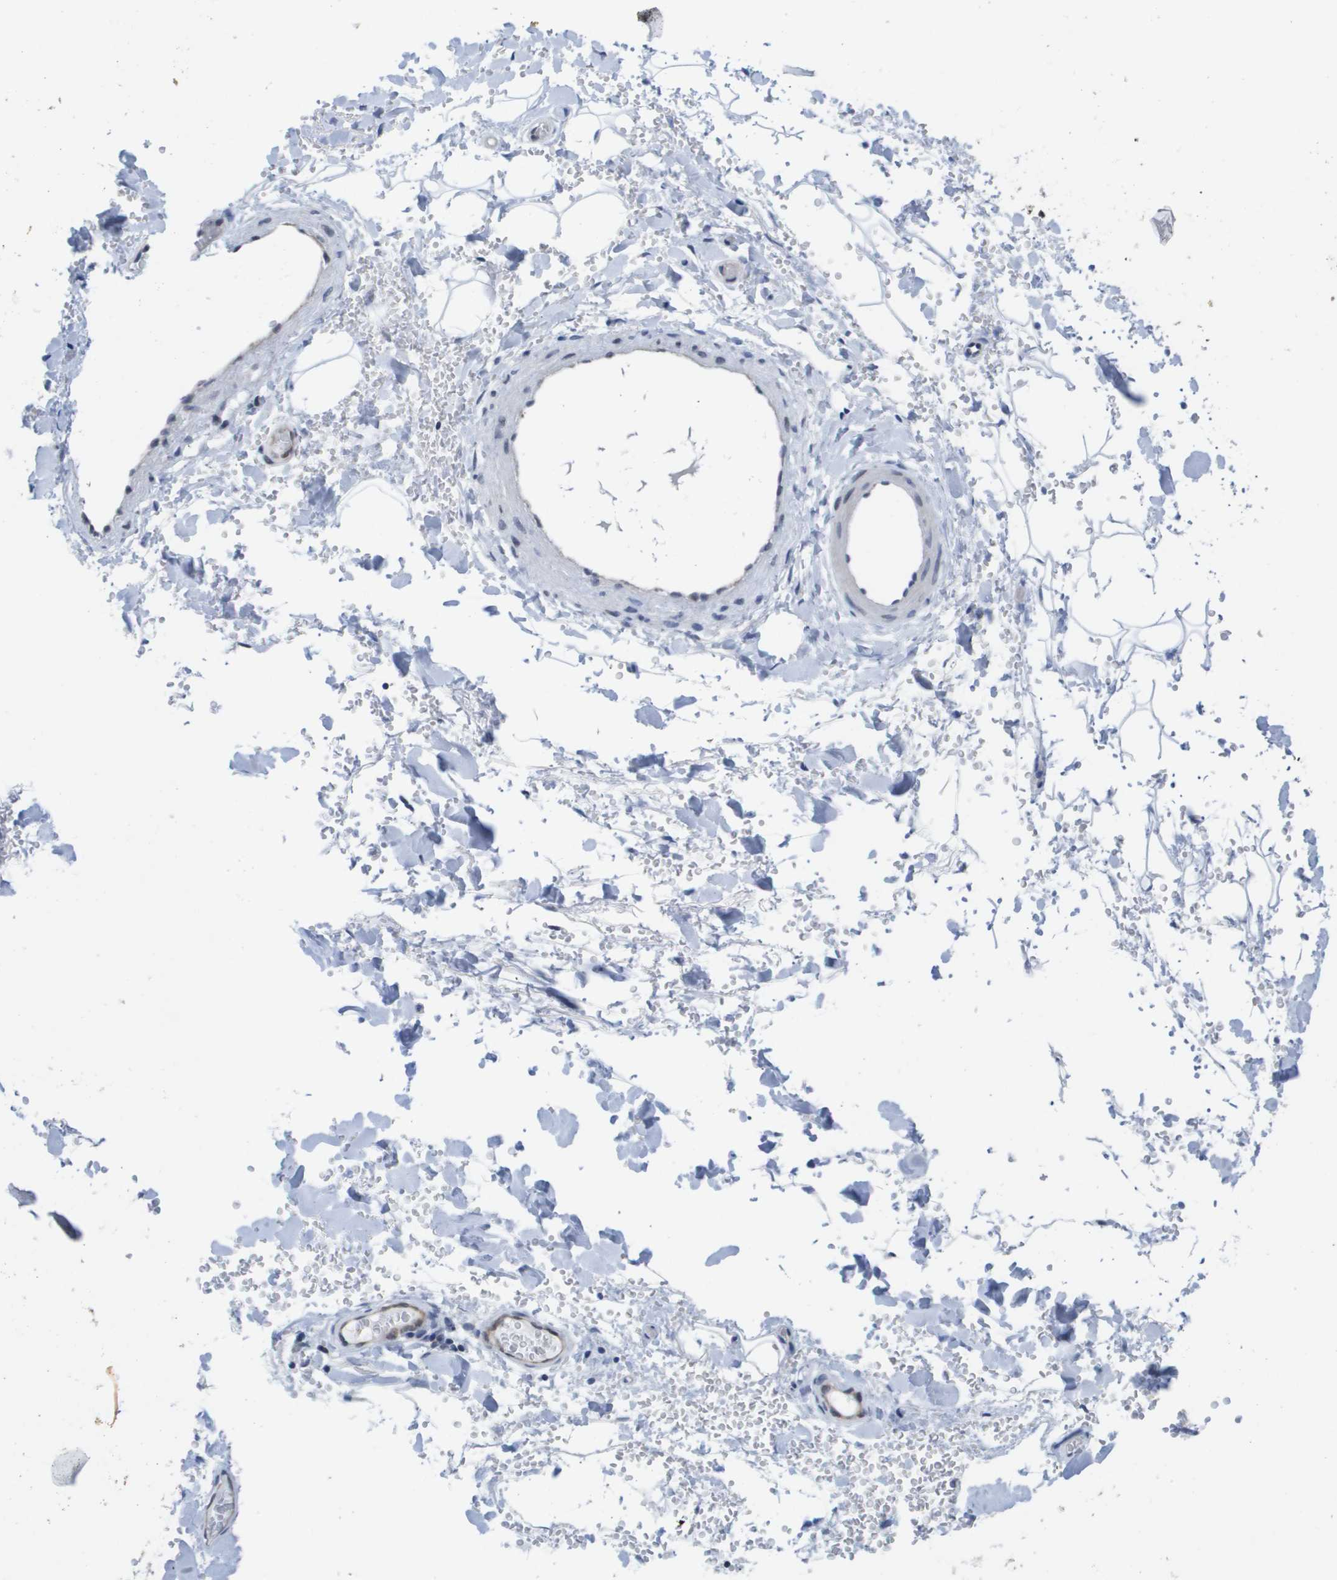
{"staining": {"intensity": "negative", "quantity": "none", "location": "none"}, "tissue": "adipose tissue", "cell_type": "Adipocytes", "image_type": "normal", "snomed": [{"axis": "morphology", "description": "Normal tissue, NOS"}, {"axis": "morphology", "description": "Carcinoma, NOS"}, {"axis": "topography", "description": "Pancreas"}, {"axis": "topography", "description": "Peripheral nerve tissue"}], "caption": "Immunohistochemical staining of unremarkable adipose tissue shows no significant positivity in adipocytes.", "gene": "FKBP4", "patient": {"sex": "female", "age": 29}}